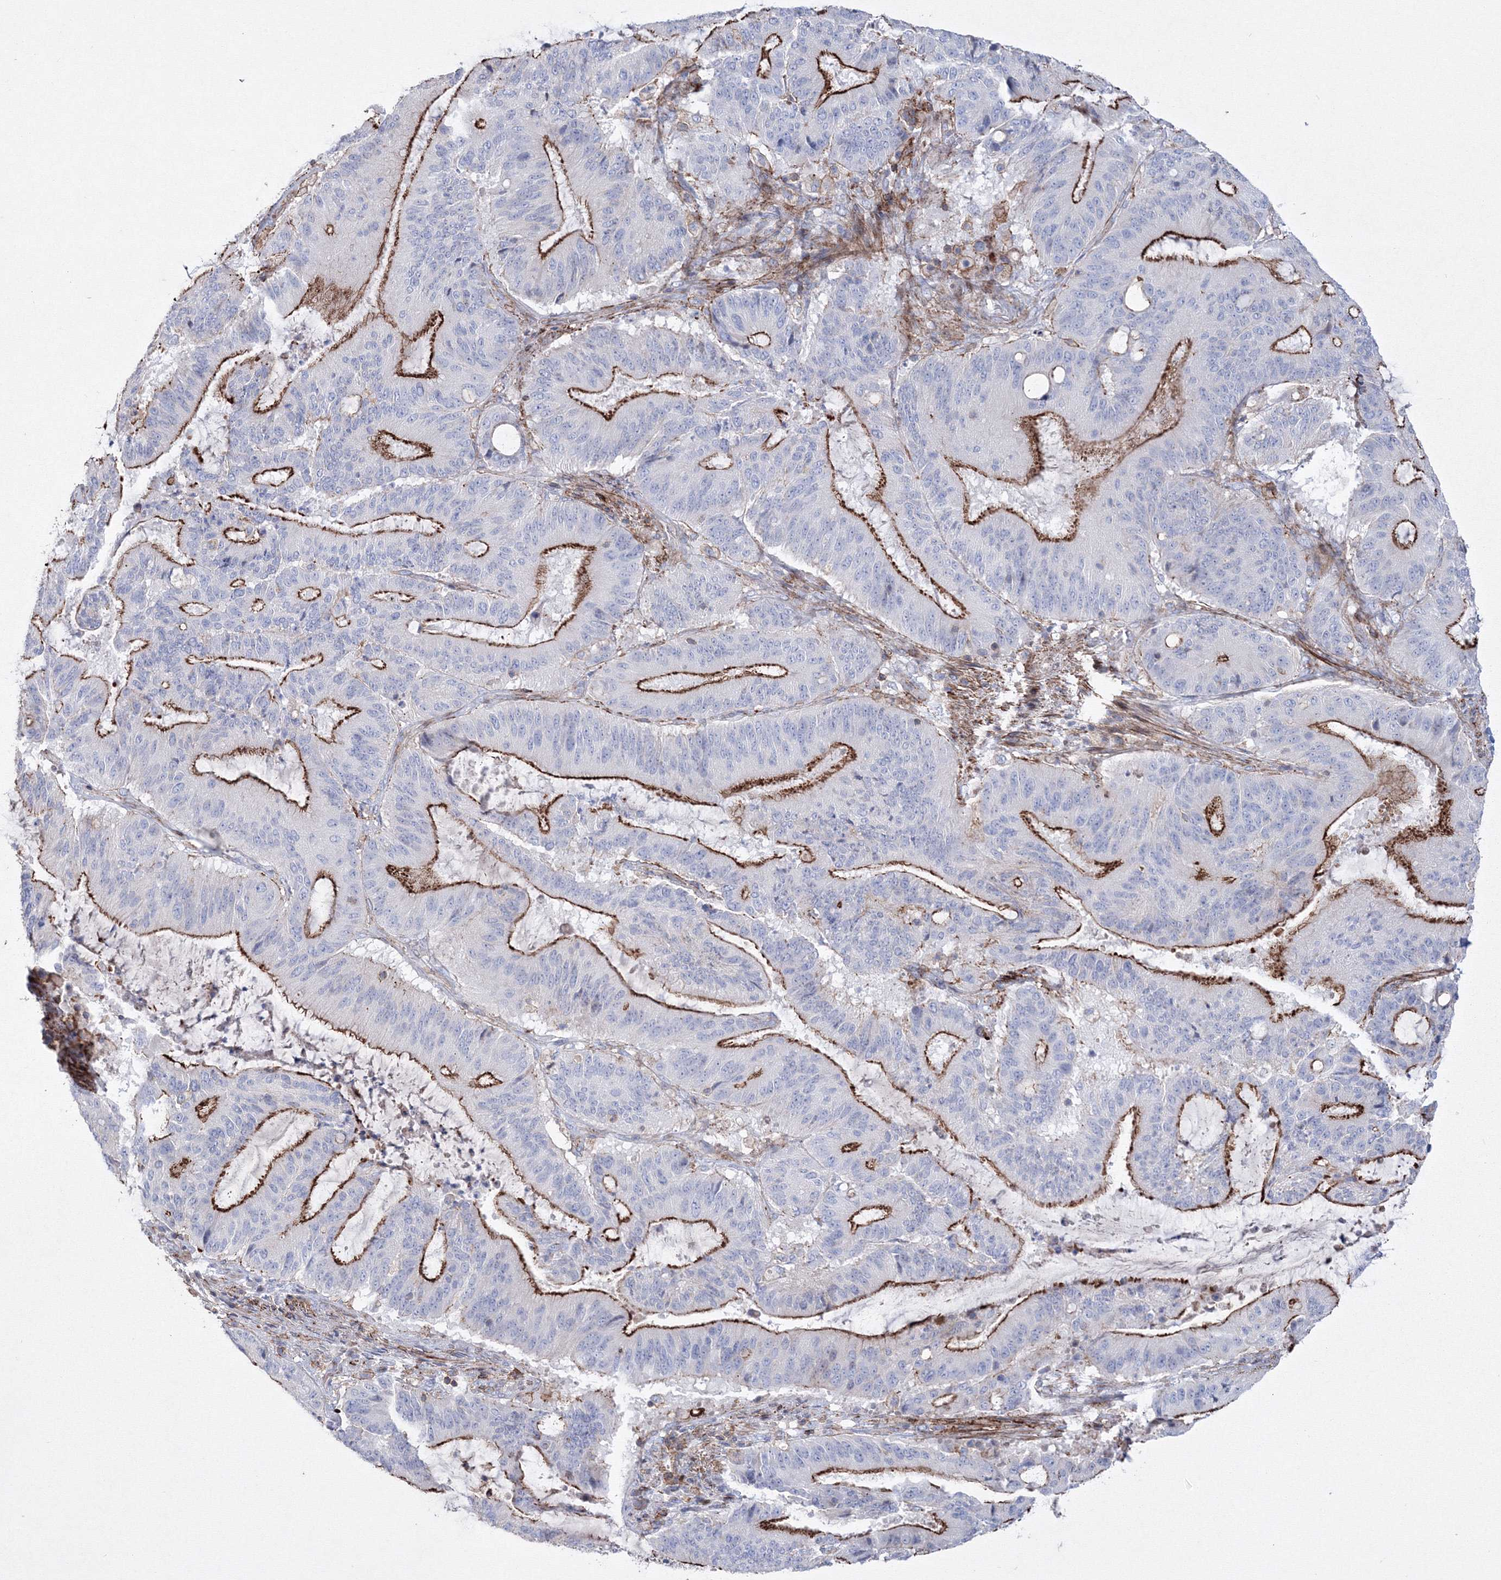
{"staining": {"intensity": "strong", "quantity": "25%-75%", "location": "cytoplasmic/membranous"}, "tissue": "liver cancer", "cell_type": "Tumor cells", "image_type": "cancer", "snomed": [{"axis": "morphology", "description": "Normal tissue, NOS"}, {"axis": "morphology", "description": "Cholangiocarcinoma"}, {"axis": "topography", "description": "Liver"}, {"axis": "topography", "description": "Peripheral nerve tissue"}], "caption": "Immunohistochemistry micrograph of neoplastic tissue: liver cholangiocarcinoma stained using immunohistochemistry (IHC) shows high levels of strong protein expression localized specifically in the cytoplasmic/membranous of tumor cells, appearing as a cytoplasmic/membranous brown color.", "gene": "GPR82", "patient": {"sex": "female", "age": 73}}